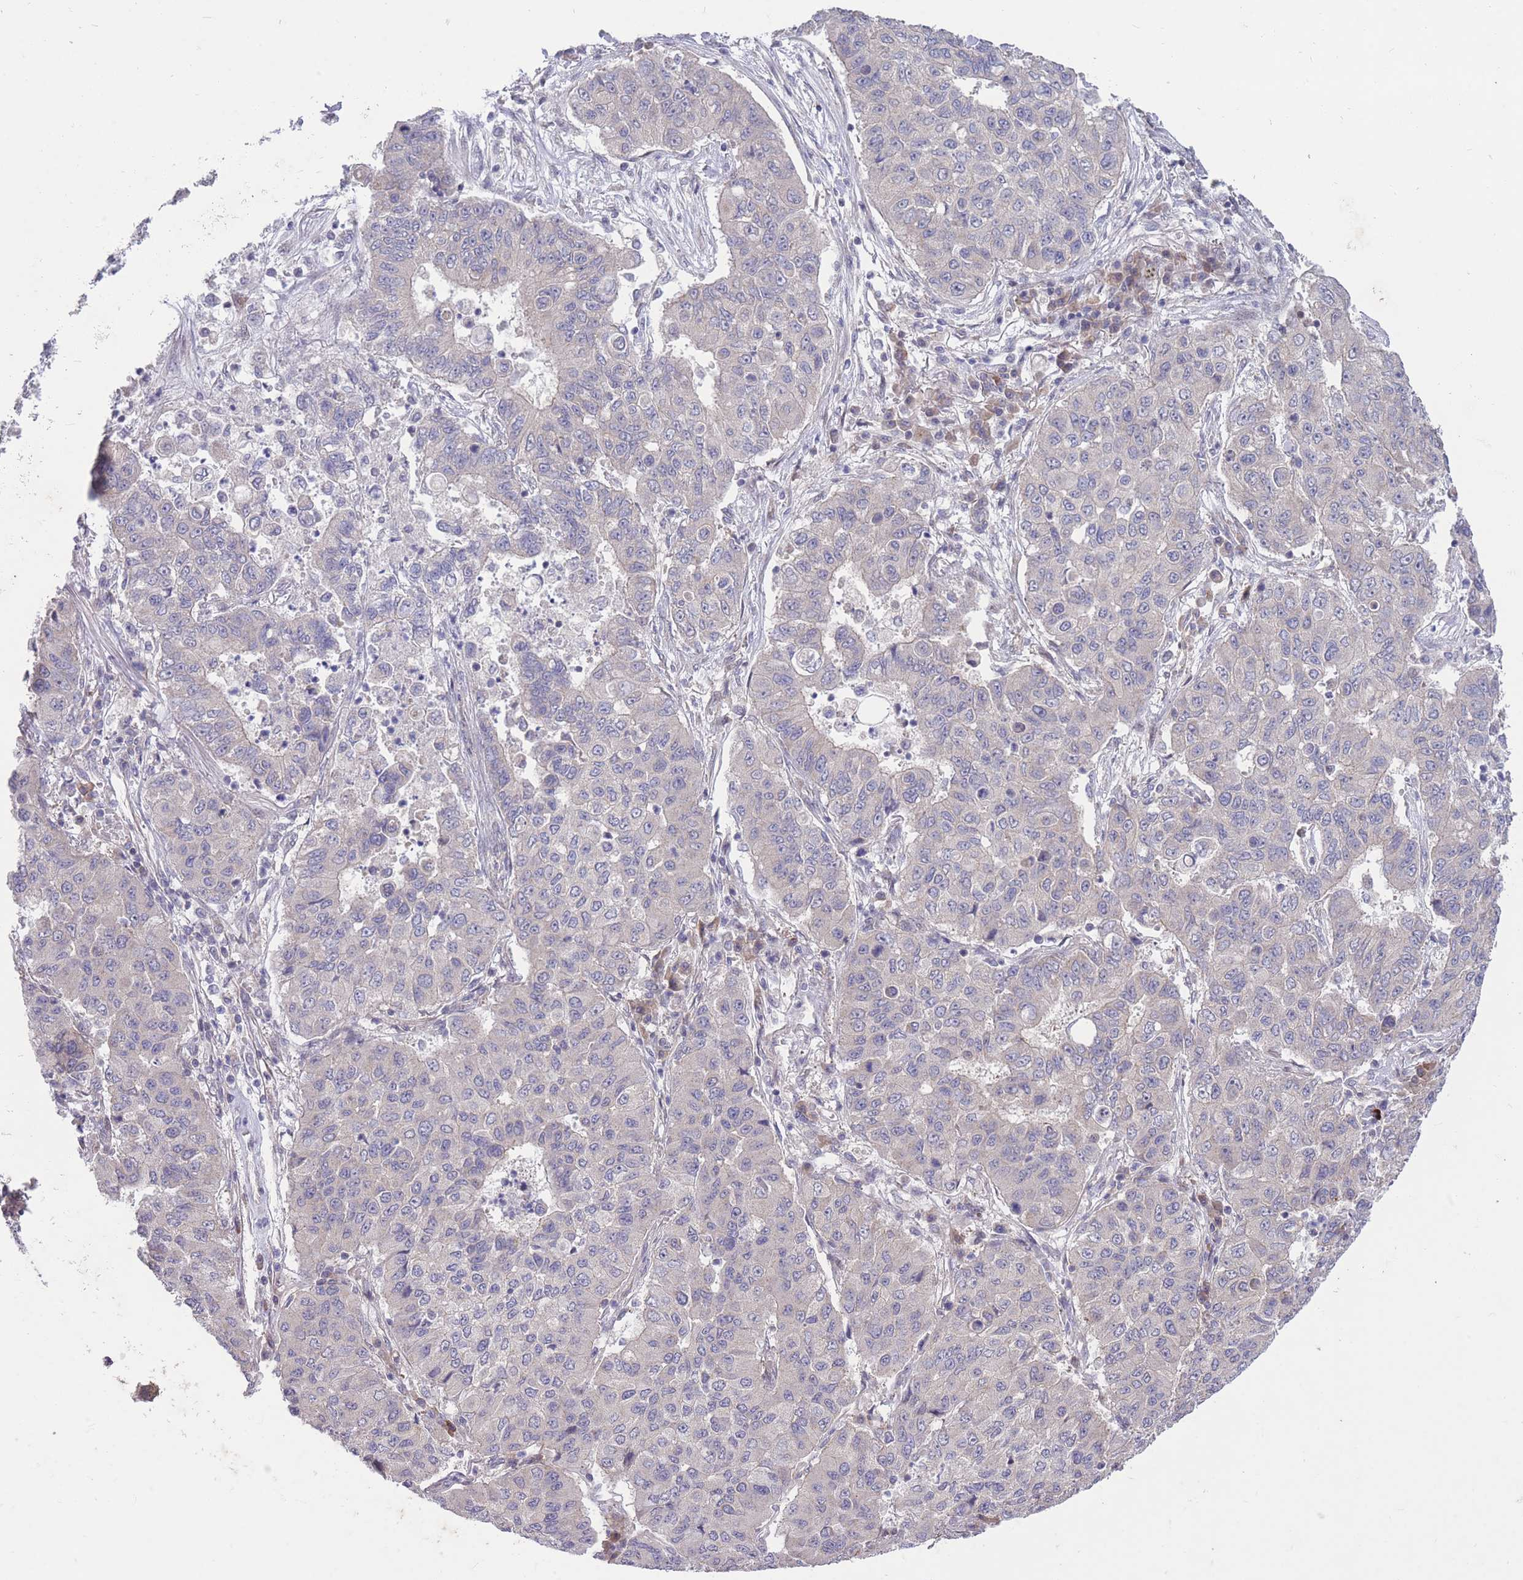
{"staining": {"intensity": "negative", "quantity": "none", "location": "none"}, "tissue": "lung cancer", "cell_type": "Tumor cells", "image_type": "cancer", "snomed": [{"axis": "morphology", "description": "Squamous cell carcinoma, NOS"}, {"axis": "topography", "description": "Lung"}], "caption": "Immunohistochemical staining of human lung cancer shows no significant positivity in tumor cells.", "gene": "RIC8A", "patient": {"sex": "male", "age": 74}}